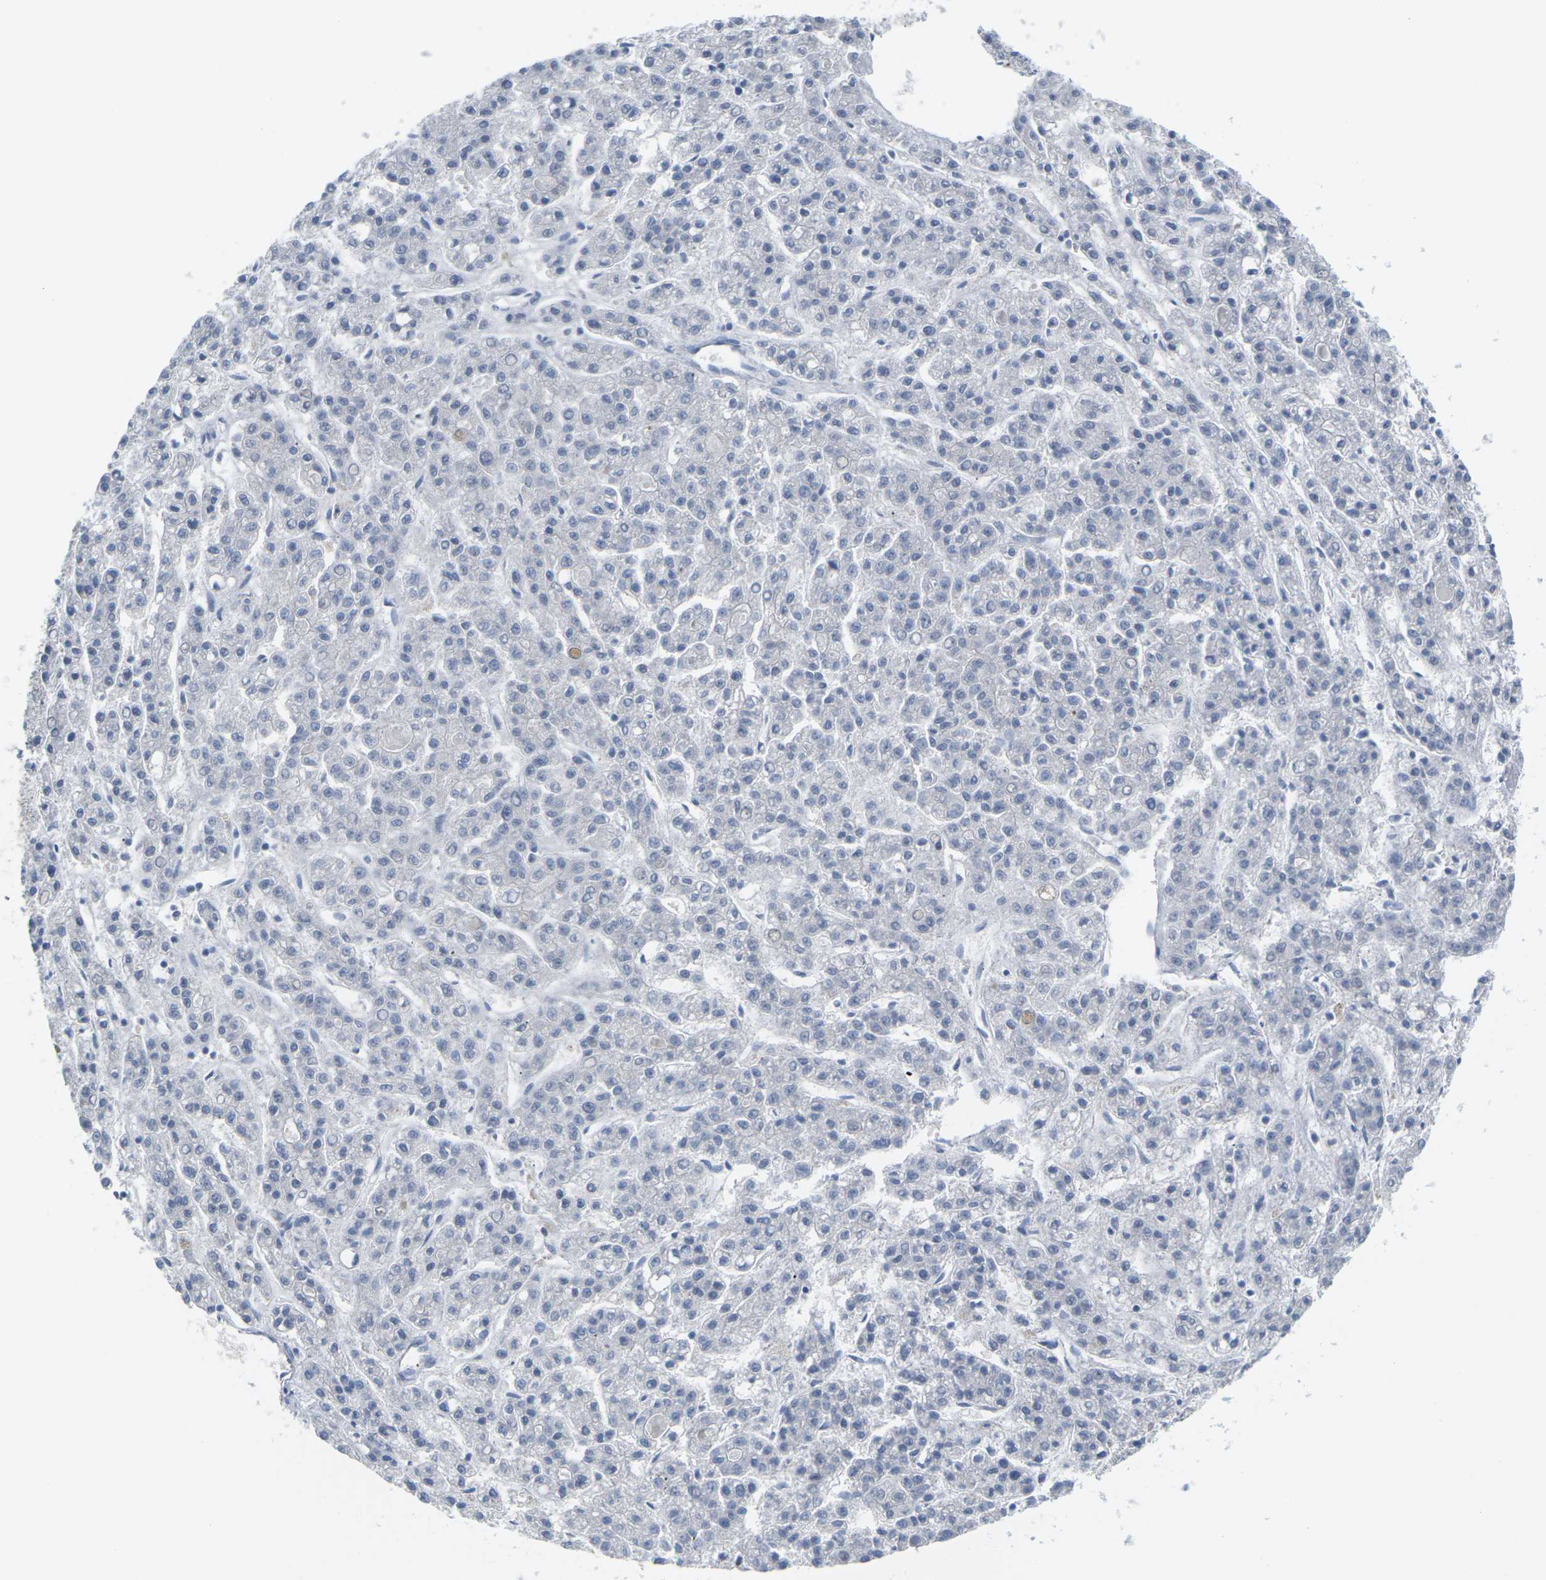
{"staining": {"intensity": "negative", "quantity": "none", "location": "none"}, "tissue": "liver cancer", "cell_type": "Tumor cells", "image_type": "cancer", "snomed": [{"axis": "morphology", "description": "Carcinoma, Hepatocellular, NOS"}, {"axis": "topography", "description": "Liver"}], "caption": "Immunohistochemical staining of human liver cancer (hepatocellular carcinoma) exhibits no significant staining in tumor cells. (Stains: DAB immunohistochemistry with hematoxylin counter stain, Microscopy: brightfield microscopy at high magnification).", "gene": "PKP2", "patient": {"sex": "male", "age": 70}}